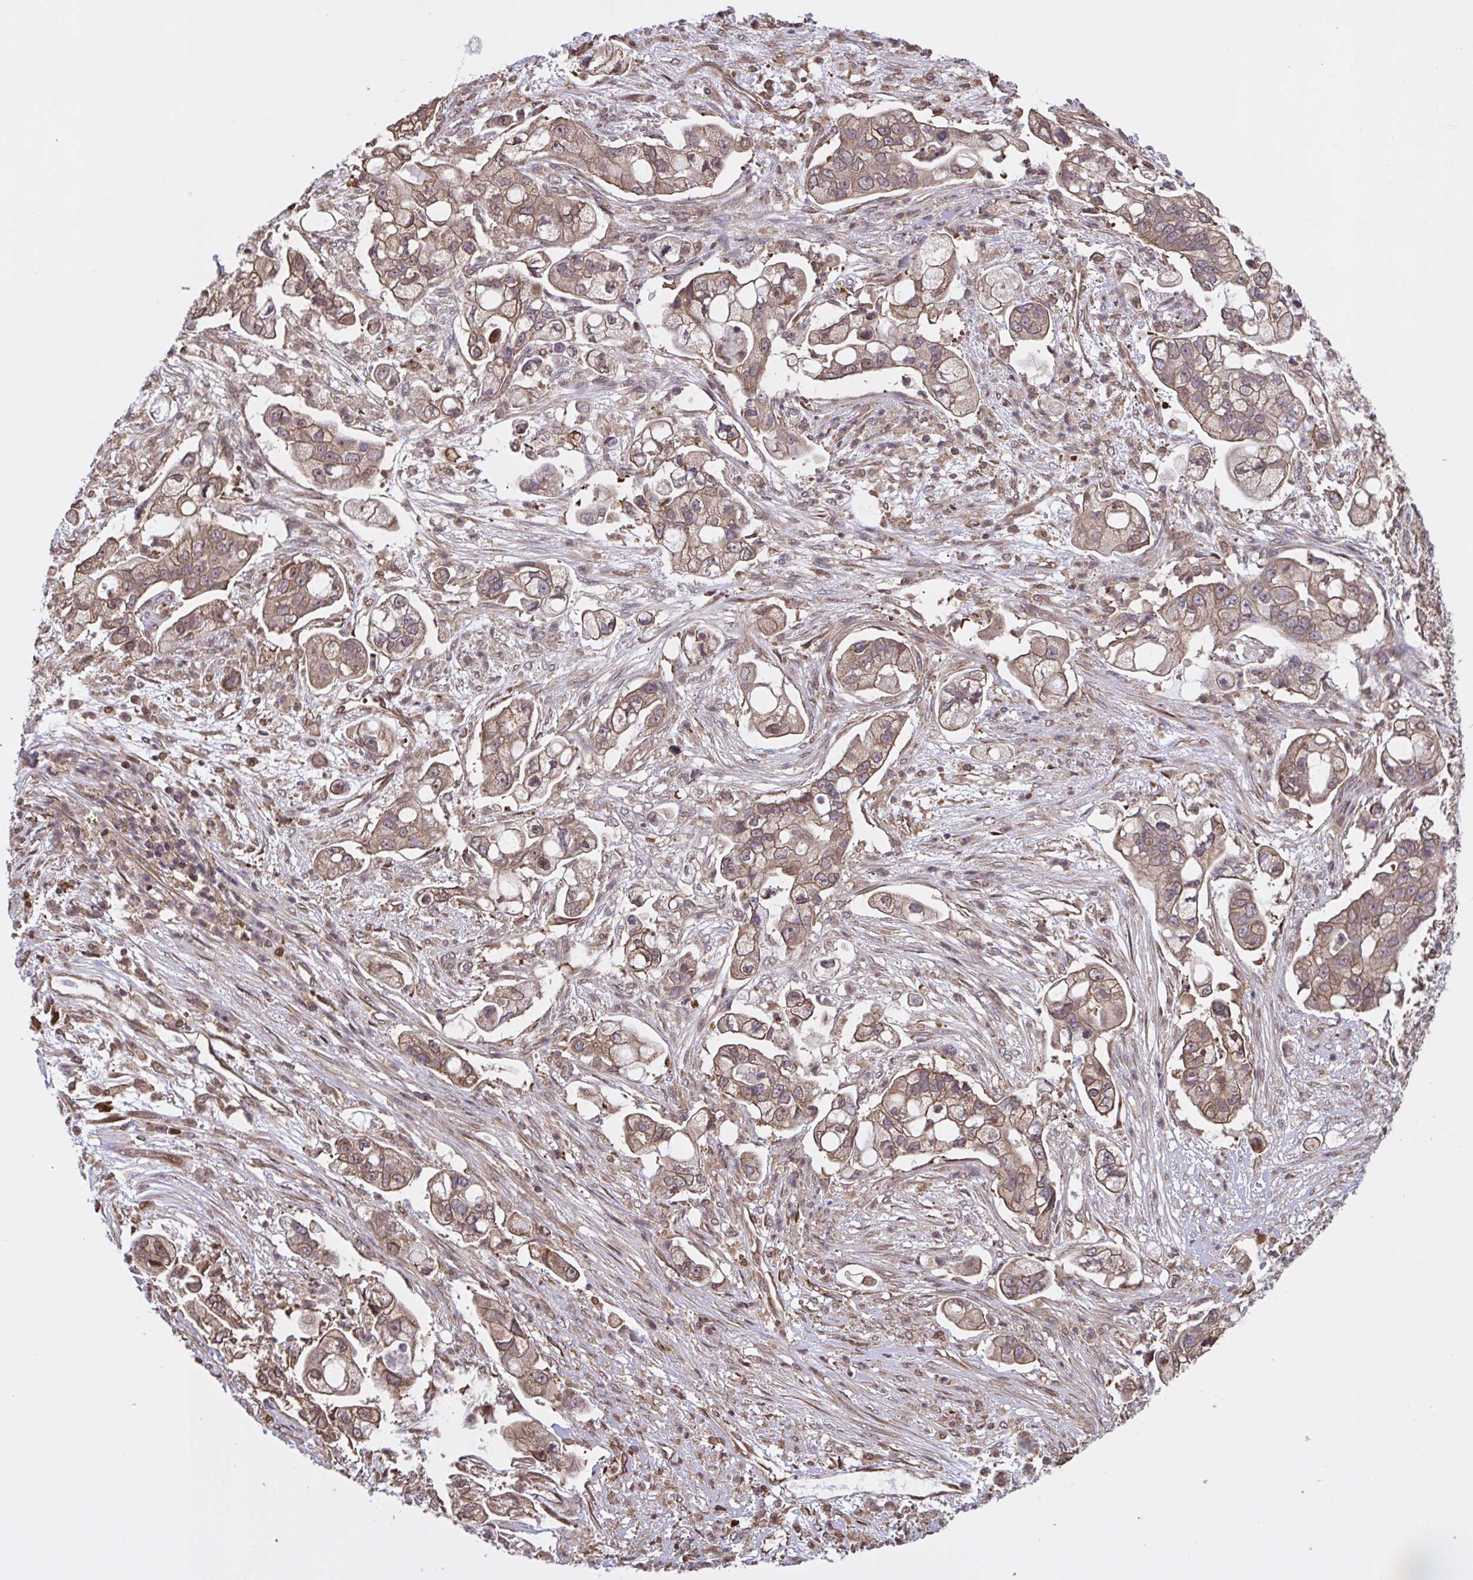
{"staining": {"intensity": "moderate", "quantity": ">75%", "location": "cytoplasmic/membranous,nuclear"}, "tissue": "pancreatic cancer", "cell_type": "Tumor cells", "image_type": "cancer", "snomed": [{"axis": "morphology", "description": "Adenocarcinoma, NOS"}, {"axis": "topography", "description": "Pancreas"}], "caption": "The micrograph displays a brown stain indicating the presence of a protein in the cytoplasmic/membranous and nuclear of tumor cells in pancreatic cancer (adenocarcinoma). The protein is shown in brown color, while the nuclei are stained blue.", "gene": "SEC63", "patient": {"sex": "female", "age": 69}}